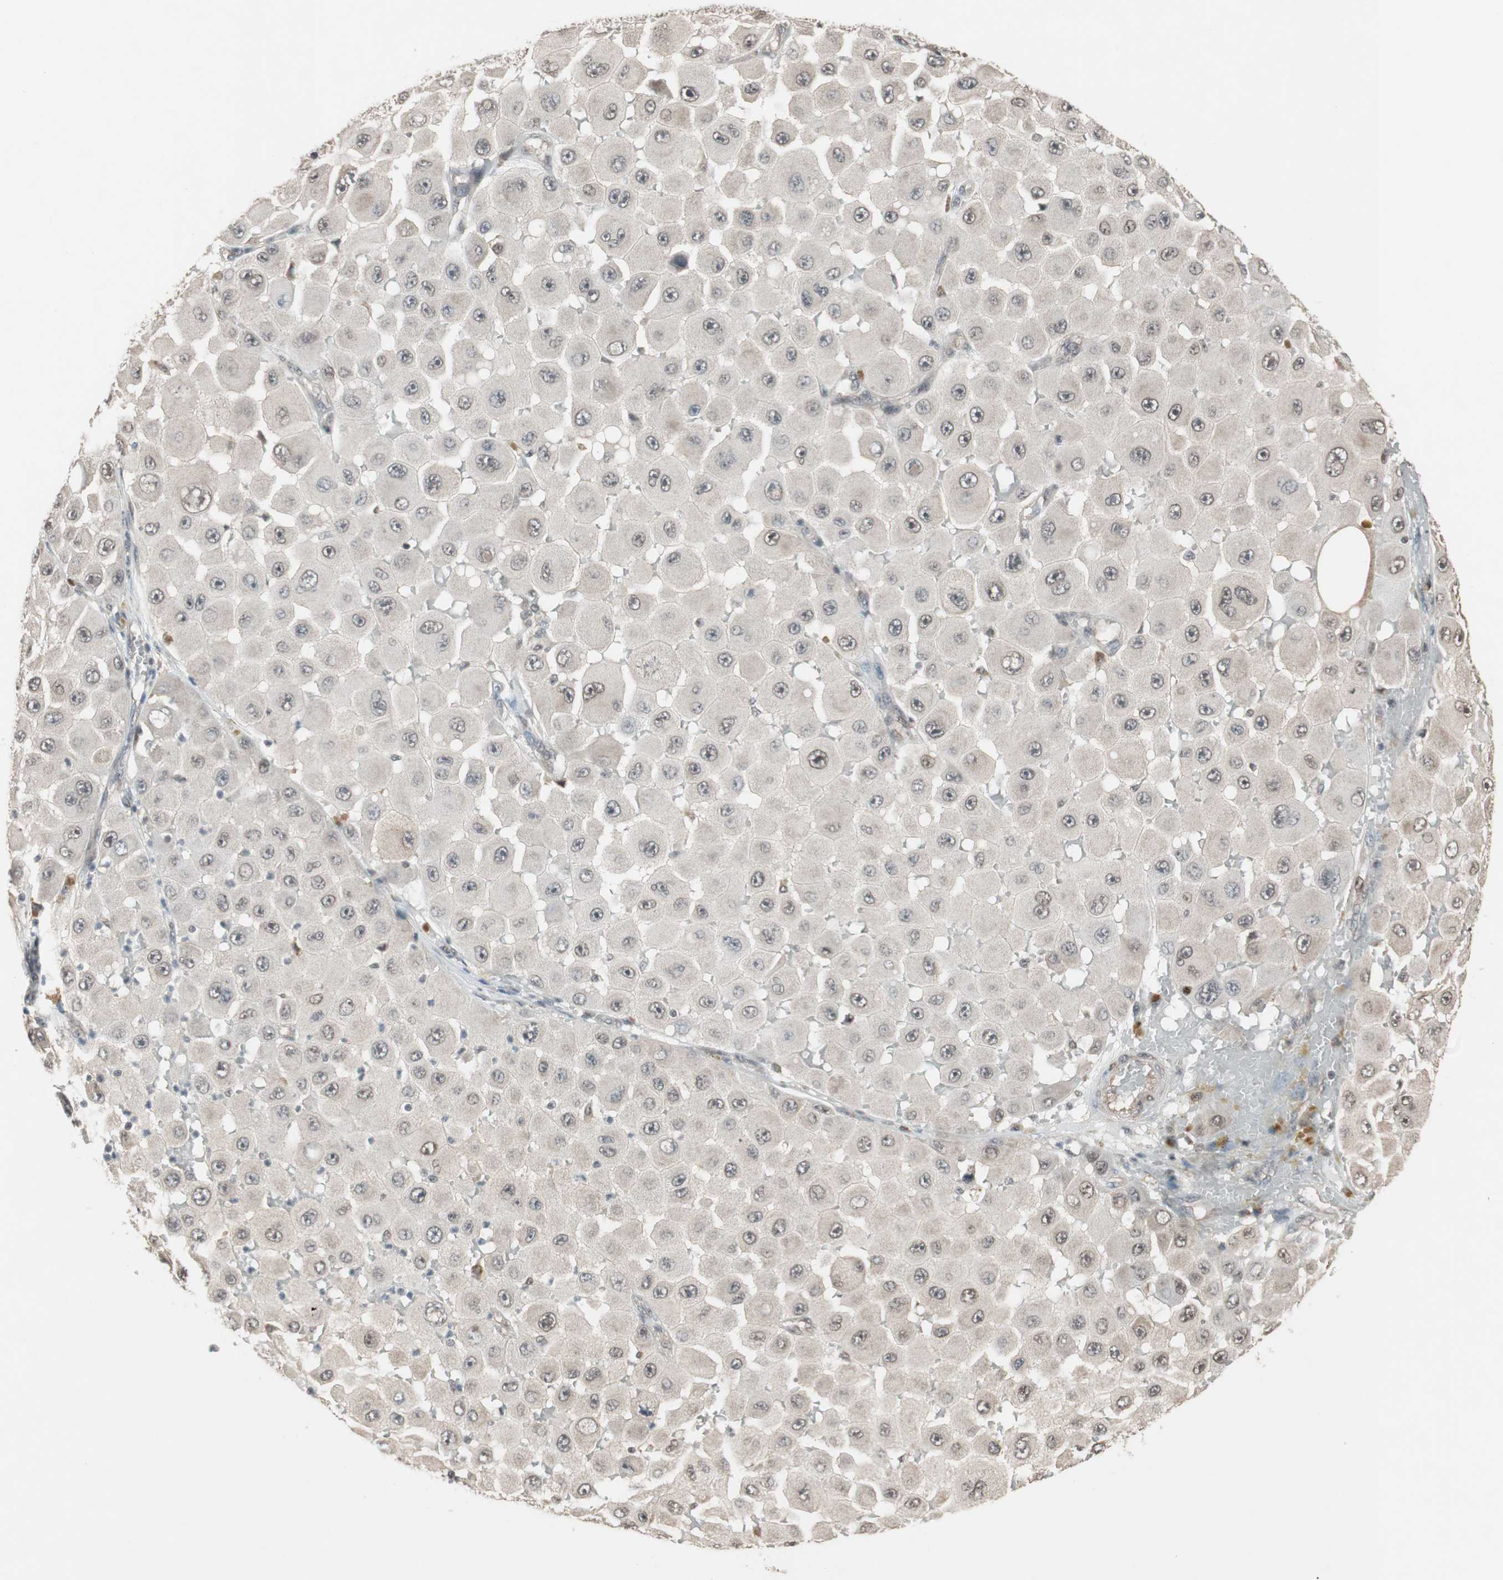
{"staining": {"intensity": "weak", "quantity": "<25%", "location": "nuclear"}, "tissue": "melanoma", "cell_type": "Tumor cells", "image_type": "cancer", "snomed": [{"axis": "morphology", "description": "Malignant melanoma, NOS"}, {"axis": "topography", "description": "Skin"}], "caption": "Image shows no significant protein staining in tumor cells of melanoma.", "gene": "DRAP1", "patient": {"sex": "female", "age": 81}}